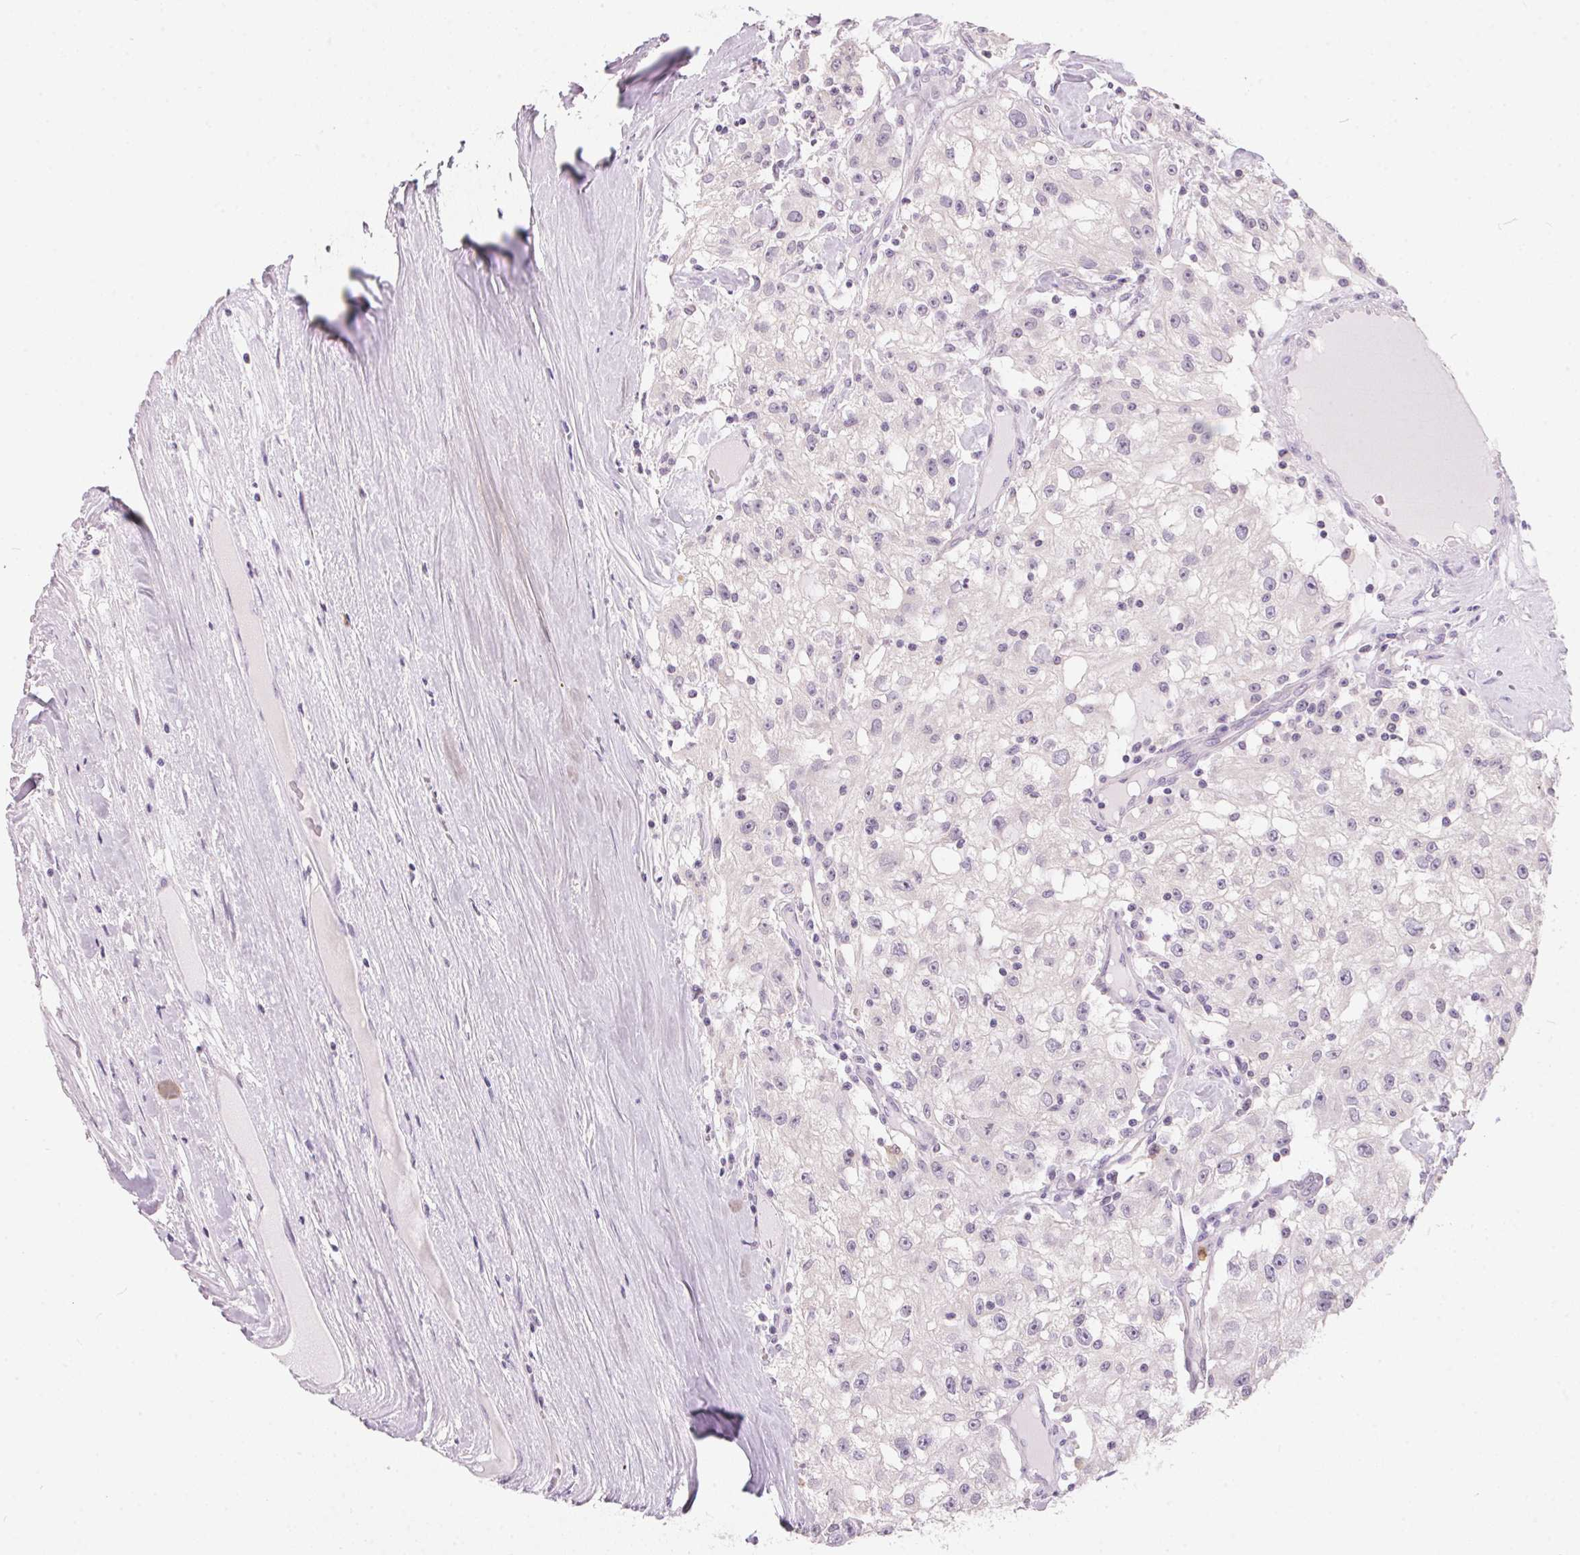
{"staining": {"intensity": "negative", "quantity": "none", "location": "none"}, "tissue": "renal cancer", "cell_type": "Tumor cells", "image_type": "cancer", "snomed": [{"axis": "morphology", "description": "Adenocarcinoma, NOS"}, {"axis": "topography", "description": "Kidney"}], "caption": "This is an IHC histopathology image of human renal cancer. There is no expression in tumor cells.", "gene": "SERPINB1", "patient": {"sex": "female", "age": 67}}